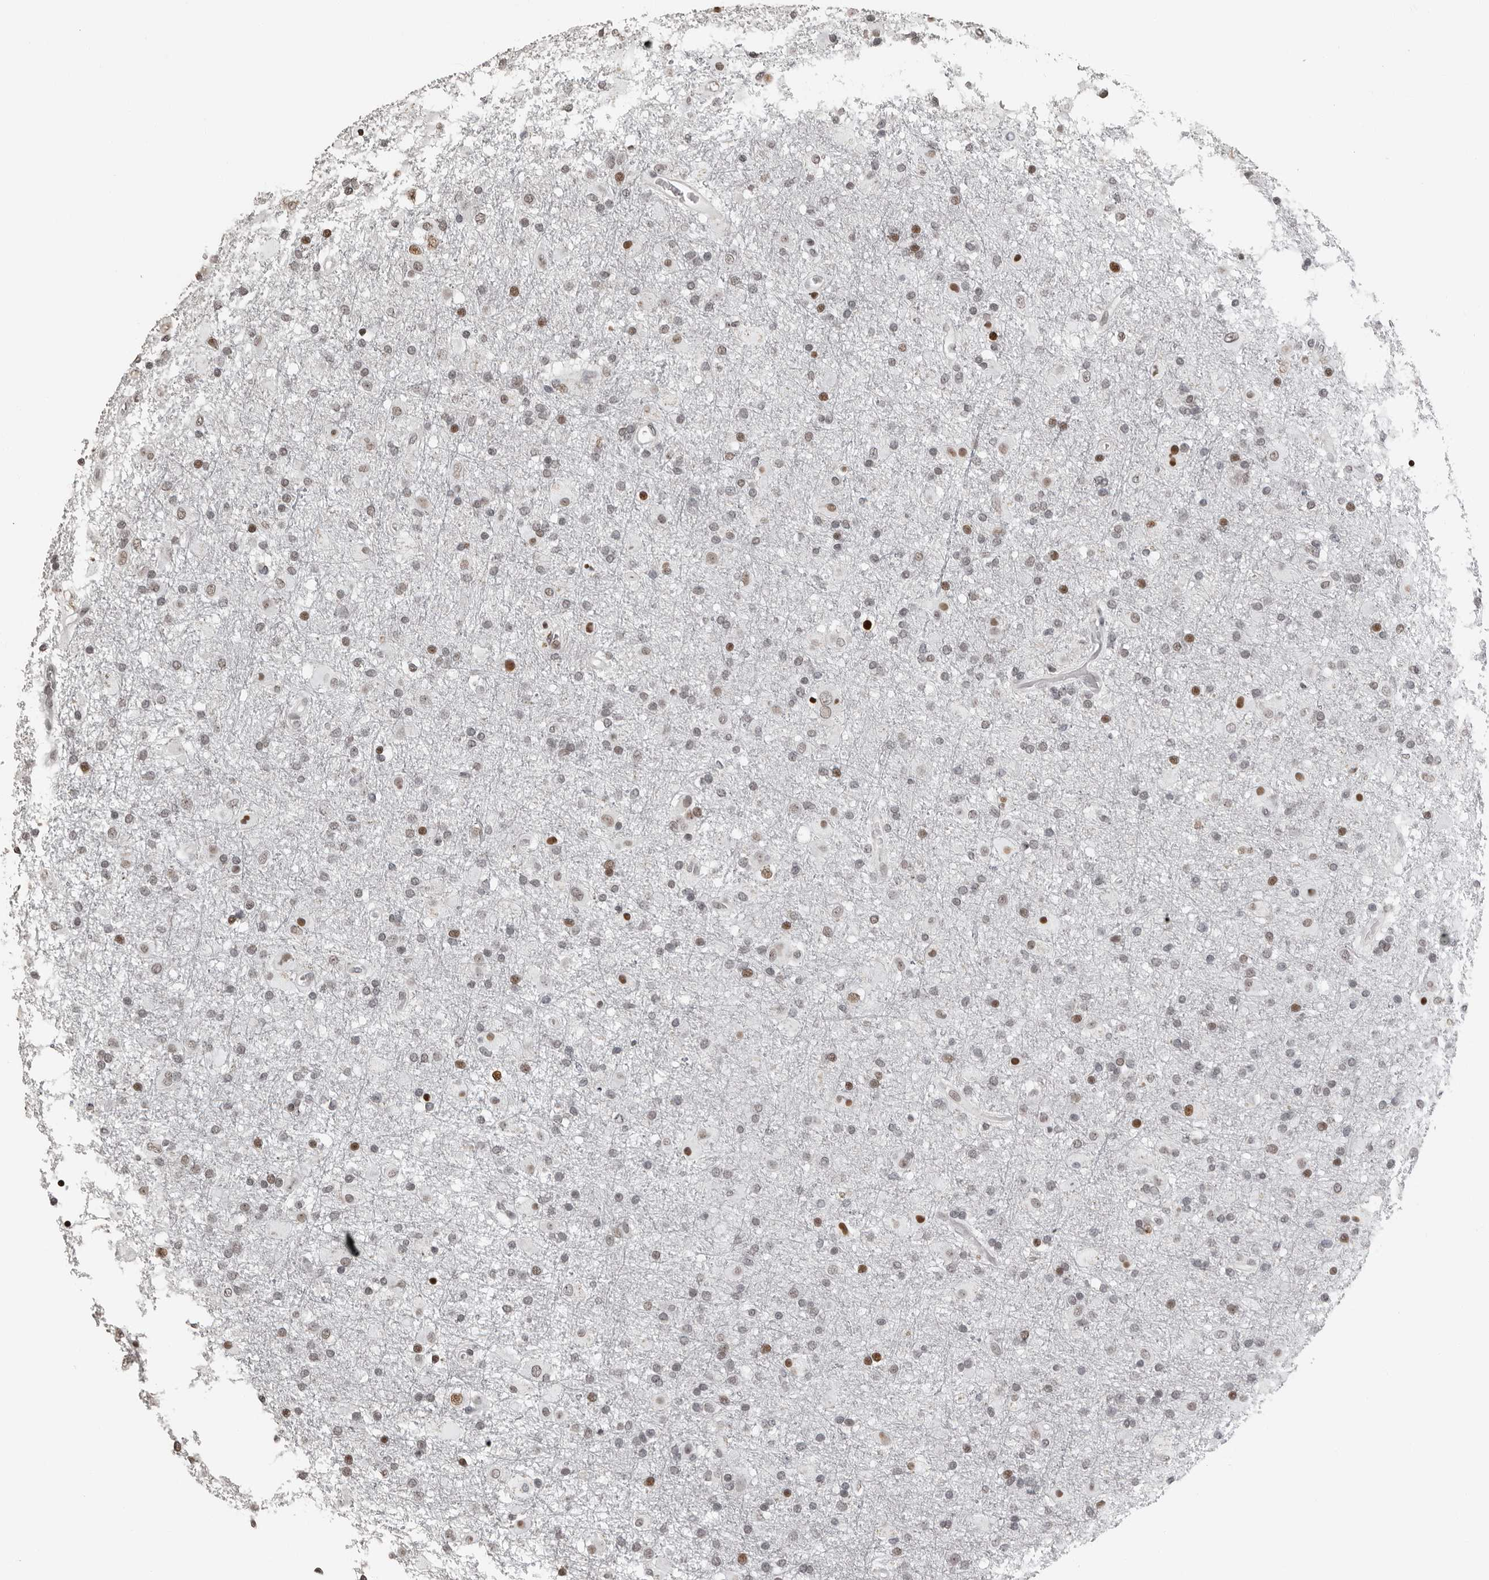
{"staining": {"intensity": "moderate", "quantity": "<25%", "location": "nuclear"}, "tissue": "glioma", "cell_type": "Tumor cells", "image_type": "cancer", "snomed": [{"axis": "morphology", "description": "Glioma, malignant, Low grade"}, {"axis": "topography", "description": "Brain"}], "caption": "Malignant glioma (low-grade) tissue shows moderate nuclear staining in about <25% of tumor cells, visualized by immunohistochemistry. The protein of interest is stained brown, and the nuclei are stained in blue (DAB (3,3'-diaminobenzidine) IHC with brightfield microscopy, high magnification).", "gene": "ORC1", "patient": {"sex": "male", "age": 65}}